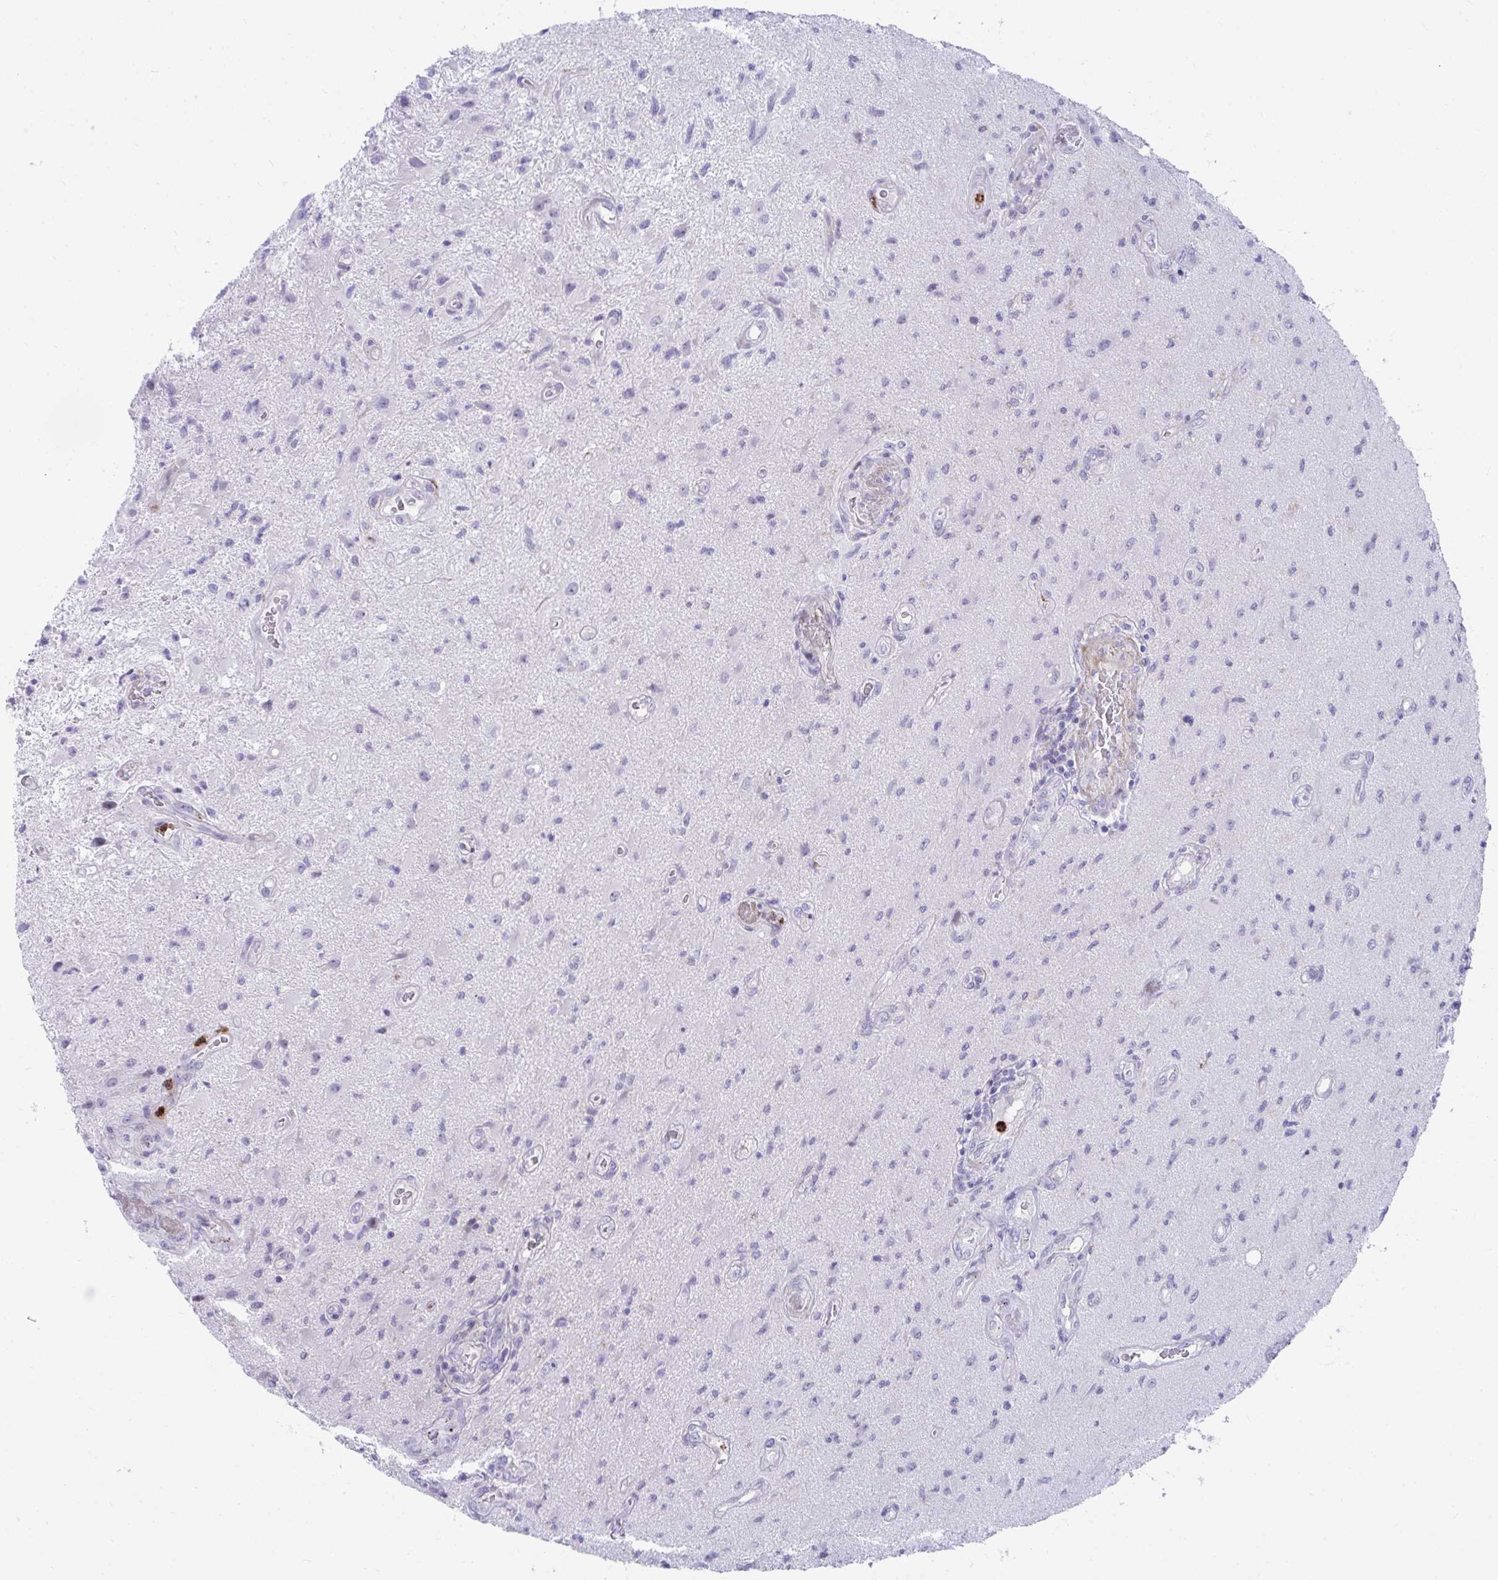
{"staining": {"intensity": "negative", "quantity": "none", "location": "none"}, "tissue": "glioma", "cell_type": "Tumor cells", "image_type": "cancer", "snomed": [{"axis": "morphology", "description": "Glioma, malignant, High grade"}, {"axis": "topography", "description": "Brain"}], "caption": "IHC micrograph of neoplastic tissue: human glioma stained with DAB demonstrates no significant protein expression in tumor cells. (DAB immunohistochemistry visualized using brightfield microscopy, high magnification).", "gene": "CSTB", "patient": {"sex": "male", "age": 67}}